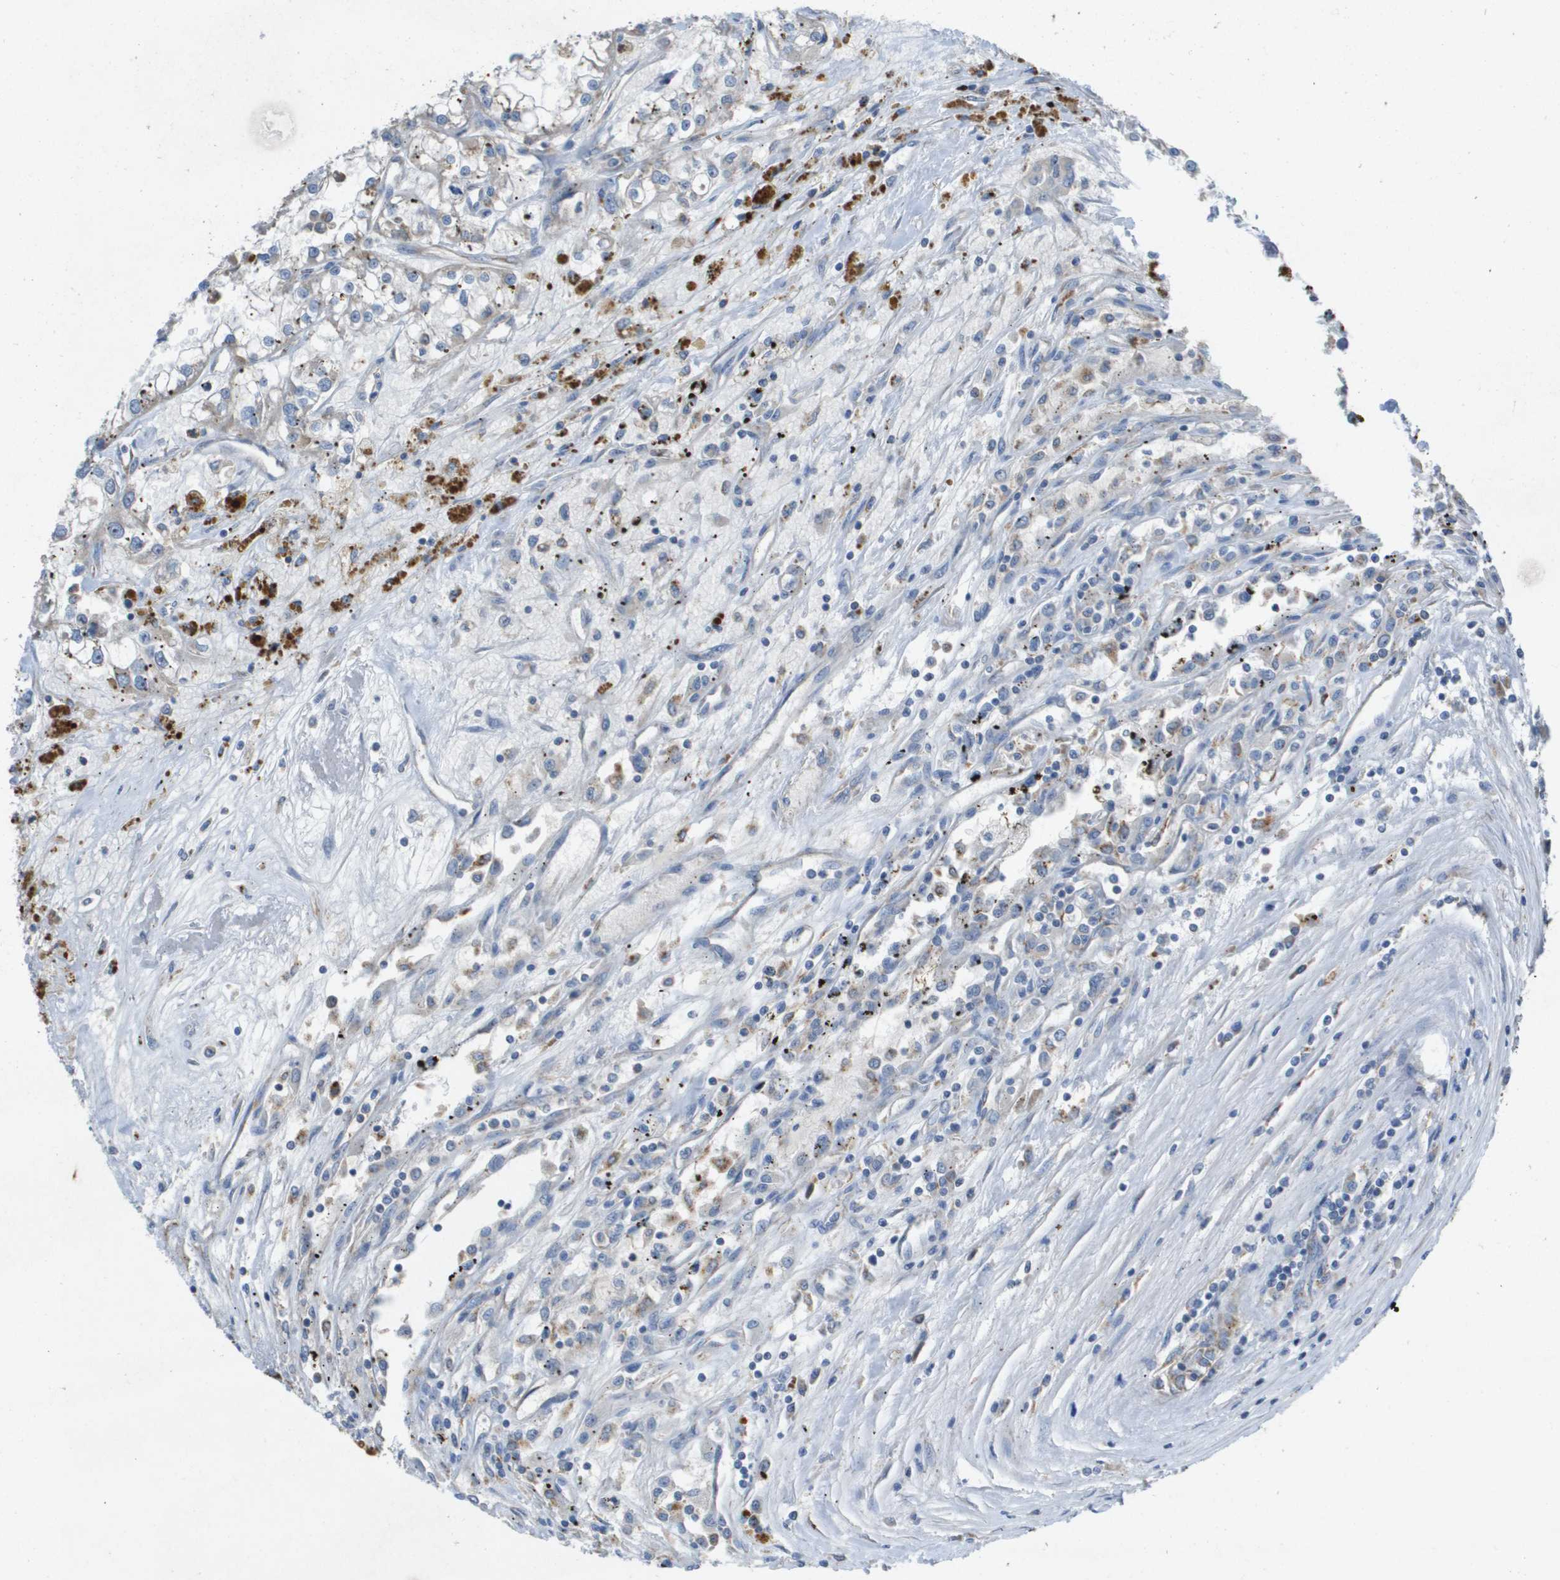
{"staining": {"intensity": "negative", "quantity": "none", "location": "none"}, "tissue": "renal cancer", "cell_type": "Tumor cells", "image_type": "cancer", "snomed": [{"axis": "morphology", "description": "Adenocarcinoma, NOS"}, {"axis": "topography", "description": "Kidney"}], "caption": "This micrograph is of renal cancer (adenocarcinoma) stained with immunohistochemistry to label a protein in brown with the nuclei are counter-stained blue. There is no staining in tumor cells.", "gene": "B3GNT5", "patient": {"sex": "female", "age": 52}}